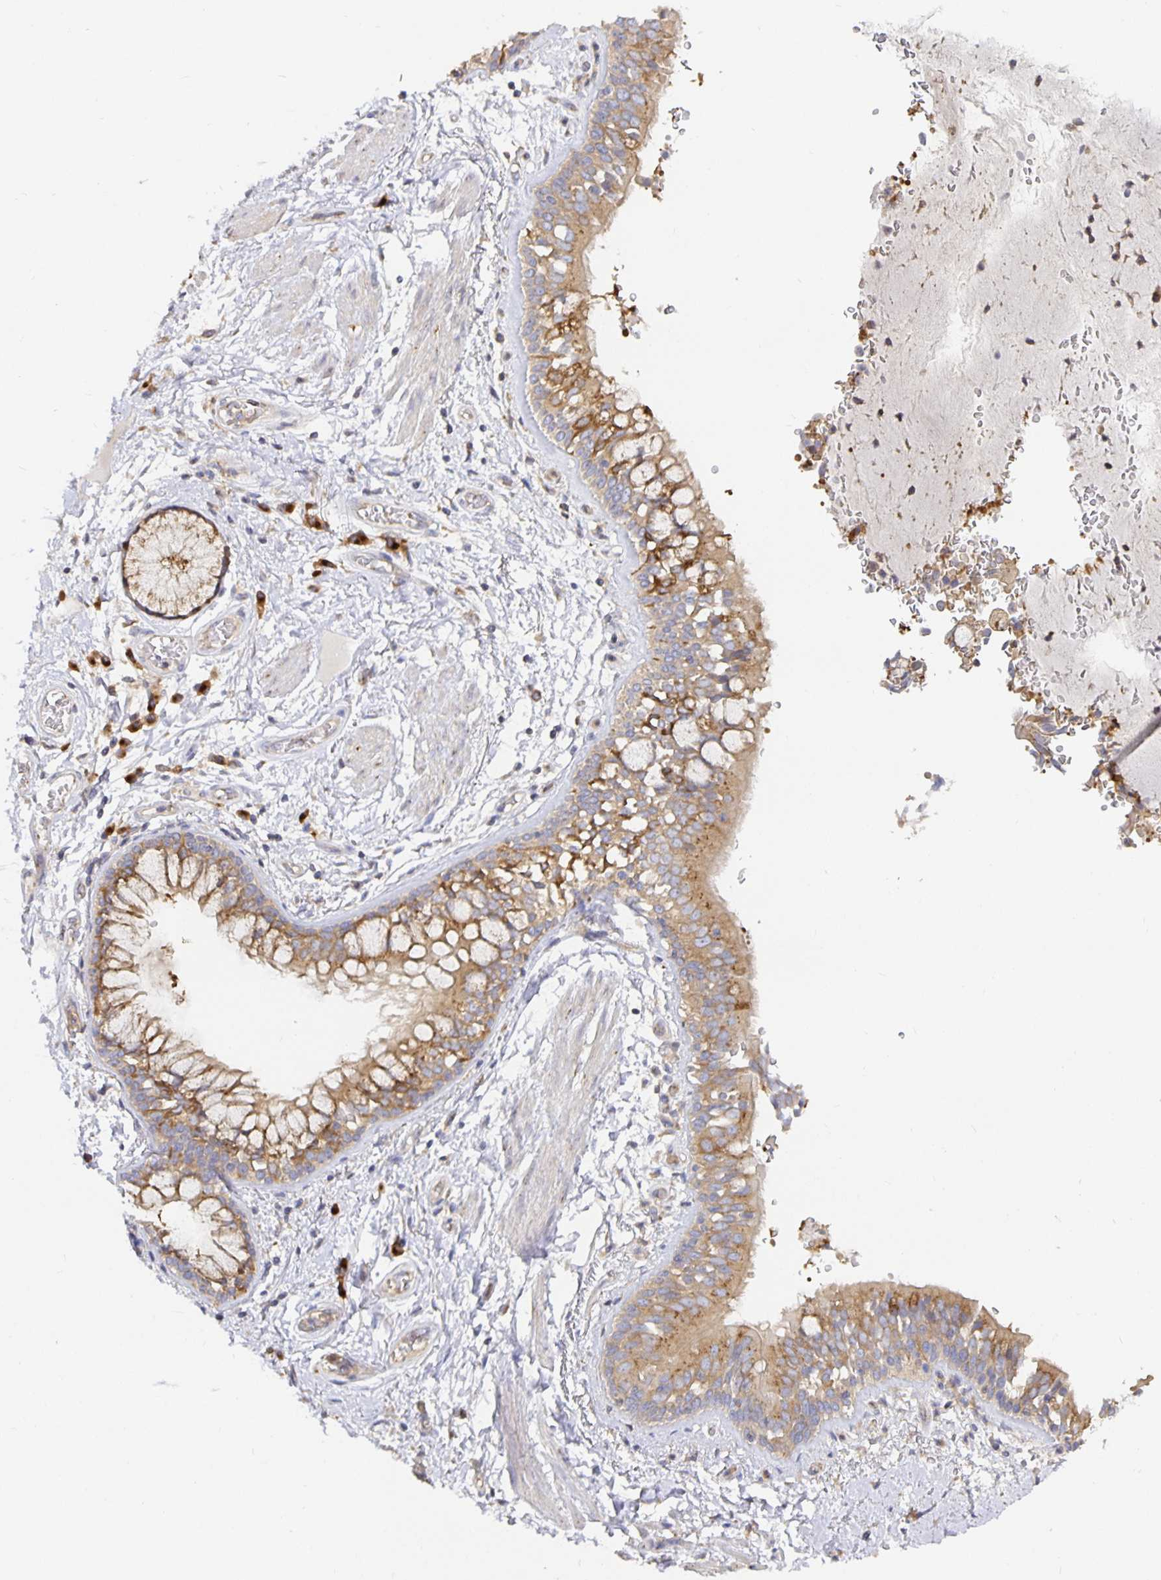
{"staining": {"intensity": "negative", "quantity": "none", "location": "none"}, "tissue": "adipose tissue", "cell_type": "Adipocytes", "image_type": "normal", "snomed": [{"axis": "morphology", "description": "Normal tissue, NOS"}, {"axis": "morphology", "description": "Degeneration, NOS"}, {"axis": "topography", "description": "Cartilage tissue"}, {"axis": "topography", "description": "Lung"}], "caption": "This photomicrograph is of unremarkable adipose tissue stained with immunohistochemistry to label a protein in brown with the nuclei are counter-stained blue. There is no expression in adipocytes. (DAB (3,3'-diaminobenzidine) immunohistochemistry (IHC), high magnification).", "gene": "USO1", "patient": {"sex": "female", "age": 61}}